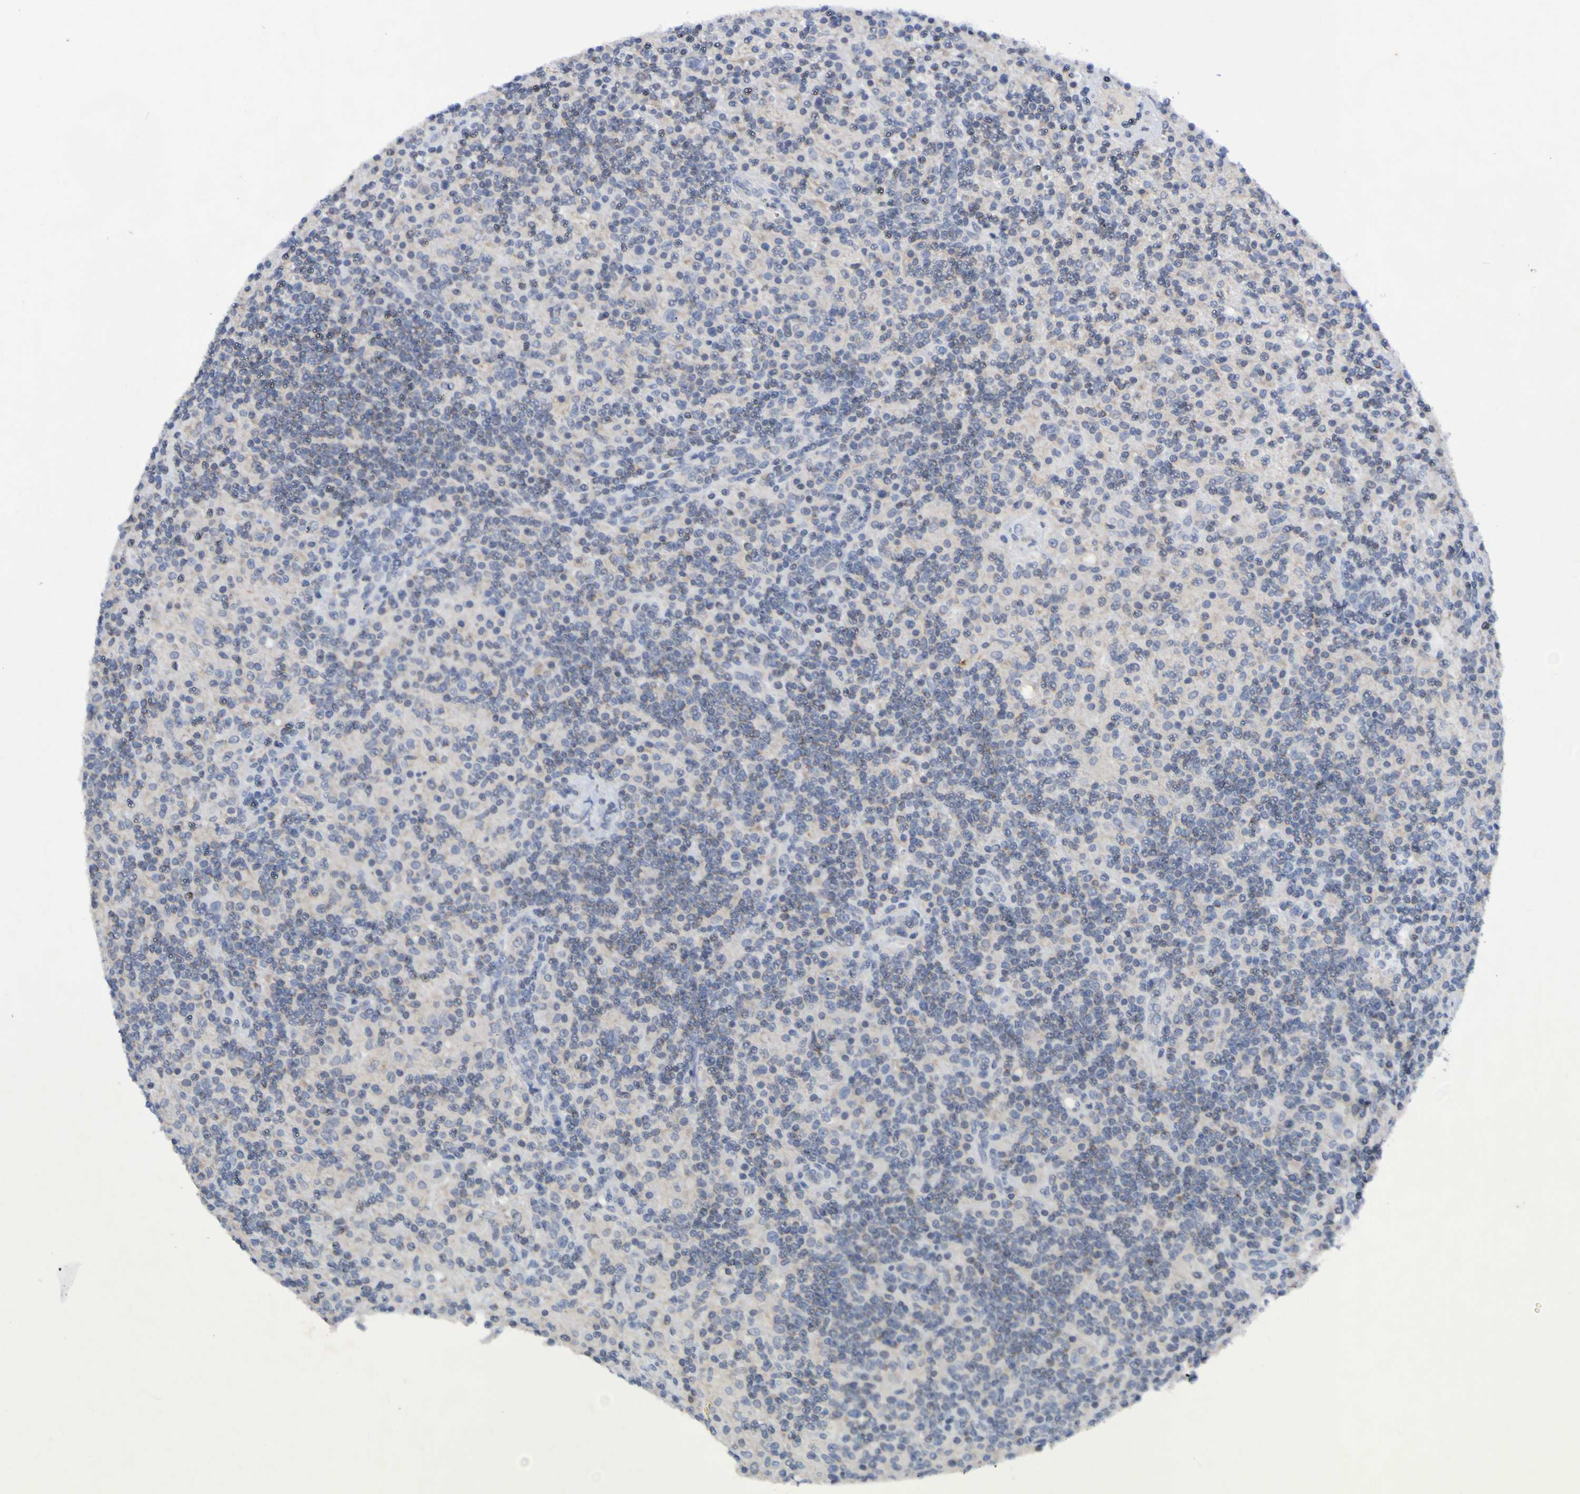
{"staining": {"intensity": "negative", "quantity": "none", "location": "none"}, "tissue": "lymphoma", "cell_type": "Tumor cells", "image_type": "cancer", "snomed": [{"axis": "morphology", "description": "Hodgkin's disease, NOS"}, {"axis": "topography", "description": "Lymph node"}], "caption": "There is no significant positivity in tumor cells of Hodgkin's disease.", "gene": "PTP4A2", "patient": {"sex": "male", "age": 70}}